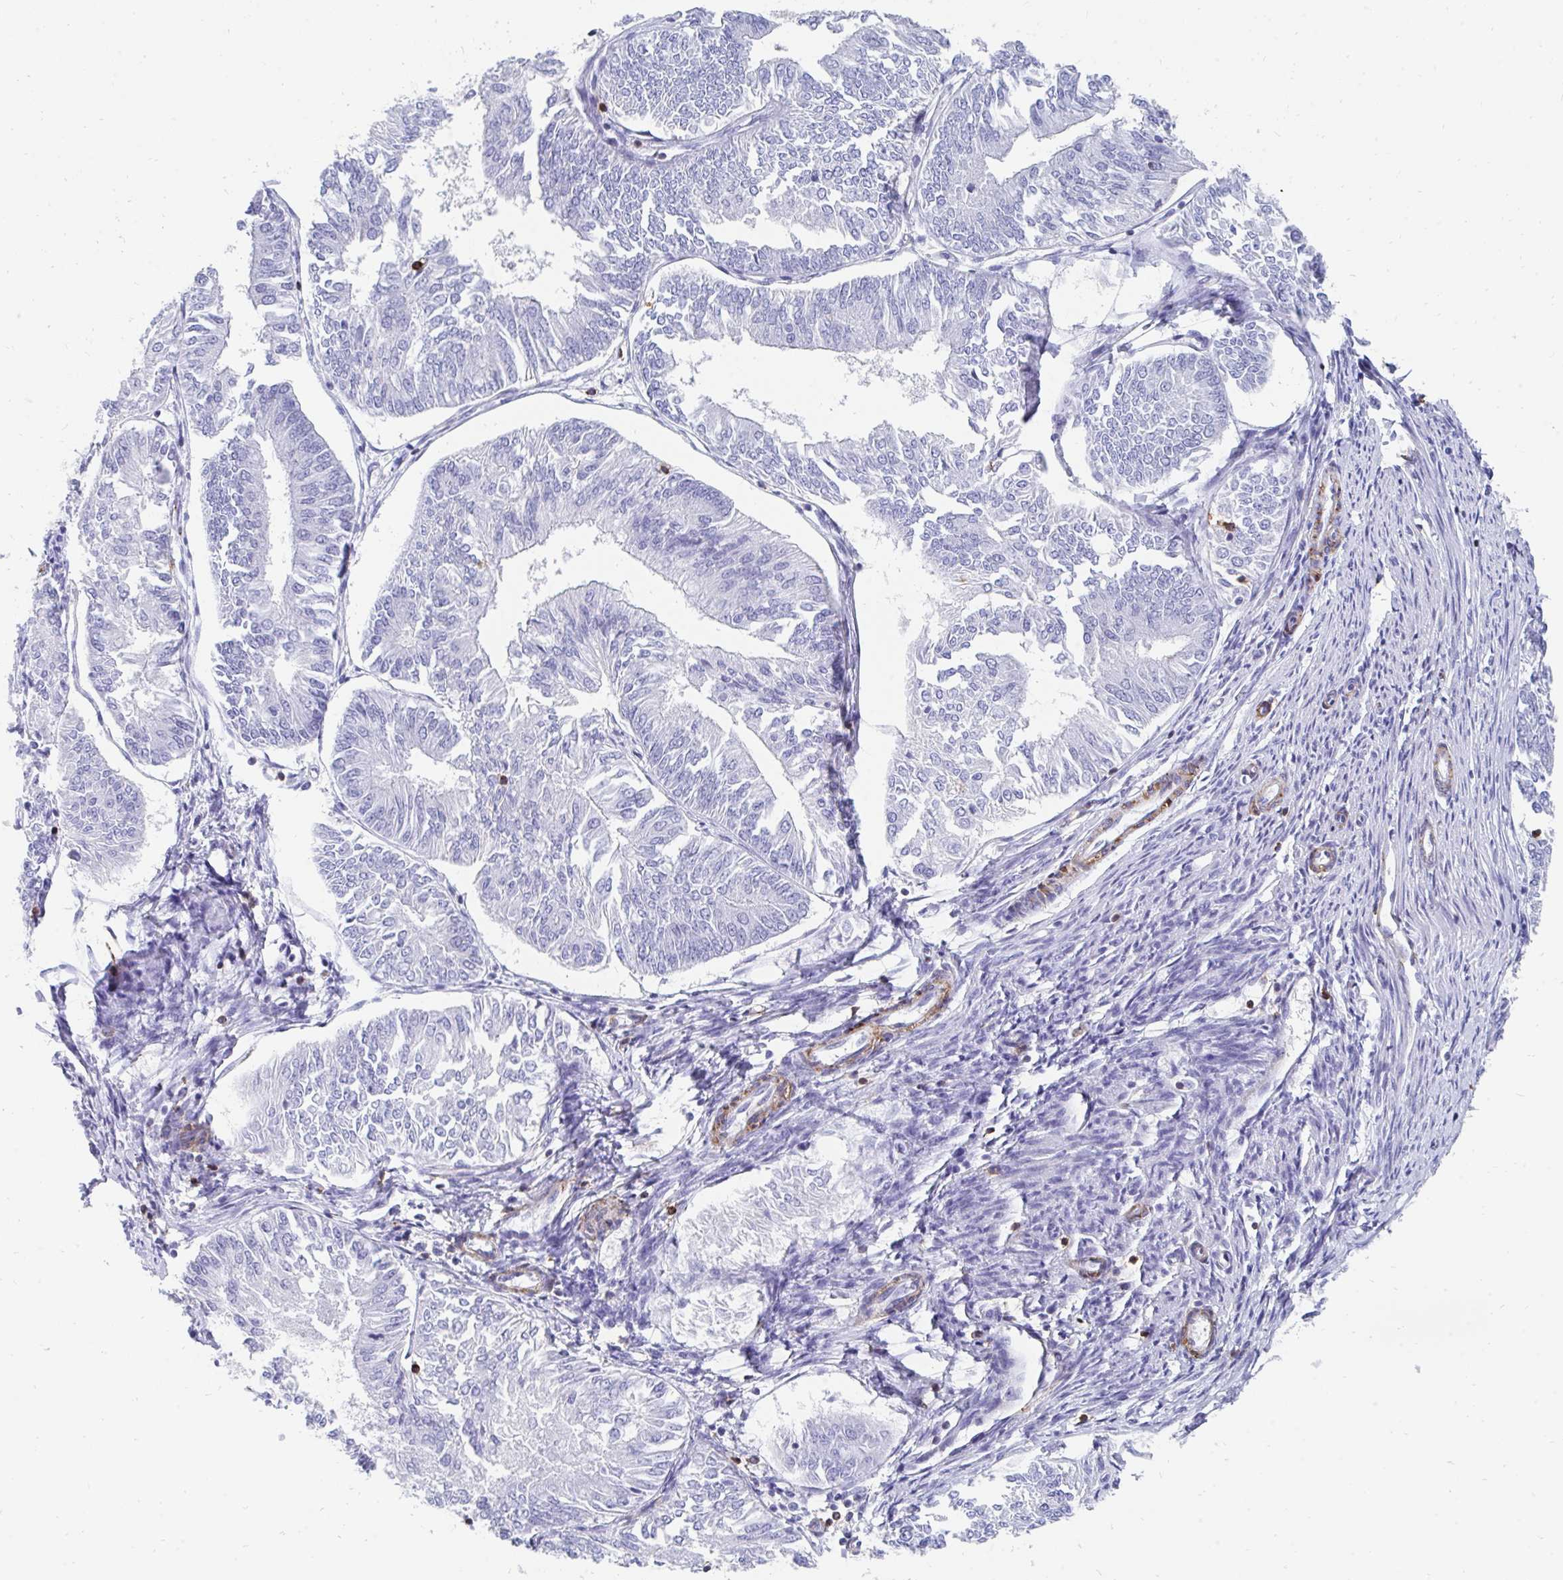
{"staining": {"intensity": "negative", "quantity": "none", "location": "none"}, "tissue": "endometrial cancer", "cell_type": "Tumor cells", "image_type": "cancer", "snomed": [{"axis": "morphology", "description": "Adenocarcinoma, NOS"}, {"axis": "topography", "description": "Endometrium"}], "caption": "High power microscopy image of an immunohistochemistry (IHC) micrograph of adenocarcinoma (endometrial), revealing no significant staining in tumor cells.", "gene": "CD7", "patient": {"sex": "female", "age": 58}}